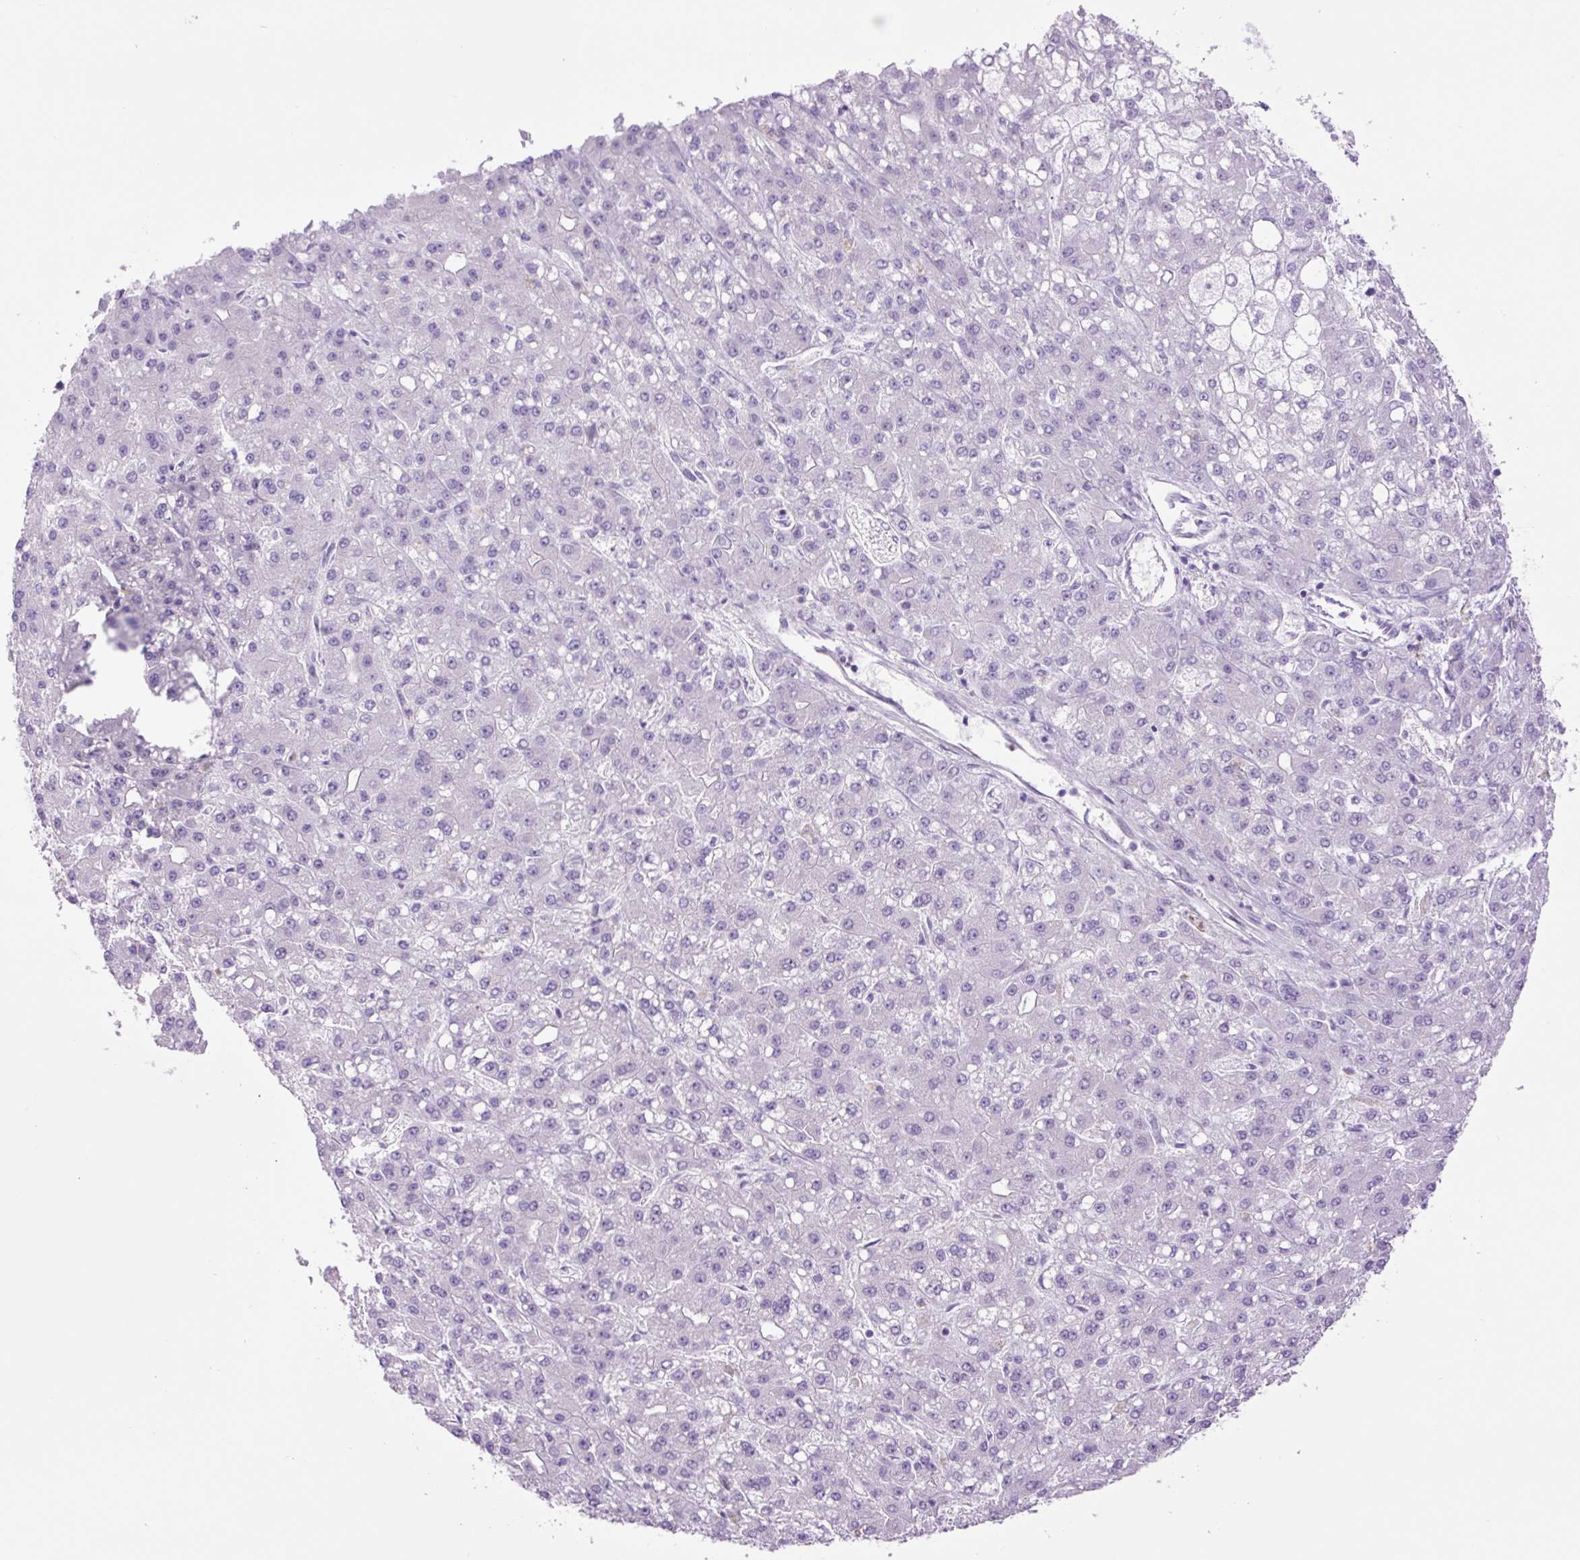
{"staining": {"intensity": "negative", "quantity": "none", "location": "none"}, "tissue": "liver cancer", "cell_type": "Tumor cells", "image_type": "cancer", "snomed": [{"axis": "morphology", "description": "Carcinoma, Hepatocellular, NOS"}, {"axis": "topography", "description": "Liver"}], "caption": "Tumor cells are negative for protein expression in human liver hepatocellular carcinoma.", "gene": "MFSD3", "patient": {"sex": "male", "age": 67}}